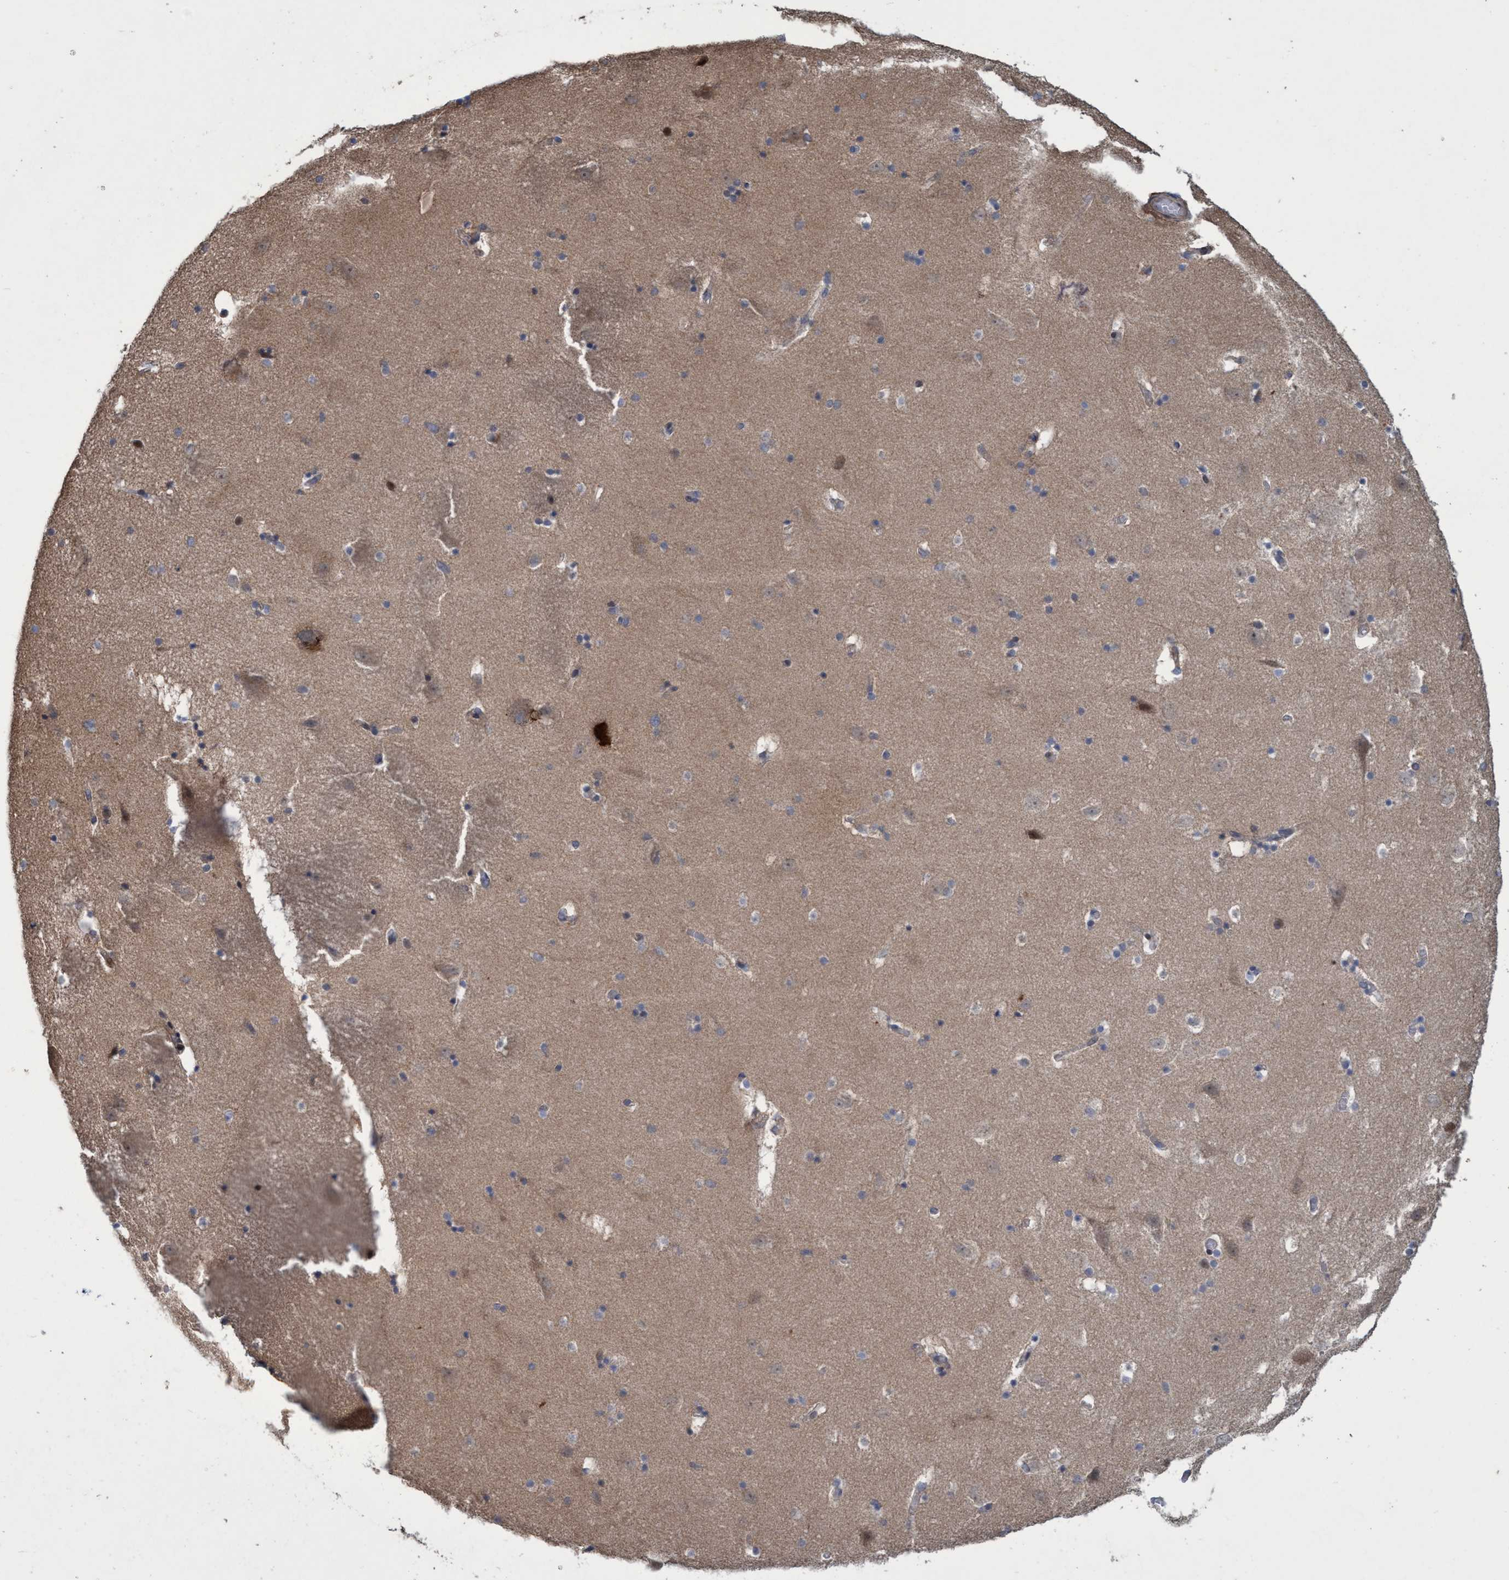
{"staining": {"intensity": "weak", "quantity": "<25%", "location": "cytoplasmic/membranous"}, "tissue": "hippocampus", "cell_type": "Glial cells", "image_type": "normal", "snomed": [{"axis": "morphology", "description": "Normal tissue, NOS"}, {"axis": "topography", "description": "Hippocampus"}], "caption": "High power microscopy image of an immunohistochemistry histopathology image of normal hippocampus, revealing no significant expression in glial cells.", "gene": "ZNF677", "patient": {"sex": "male", "age": 45}}